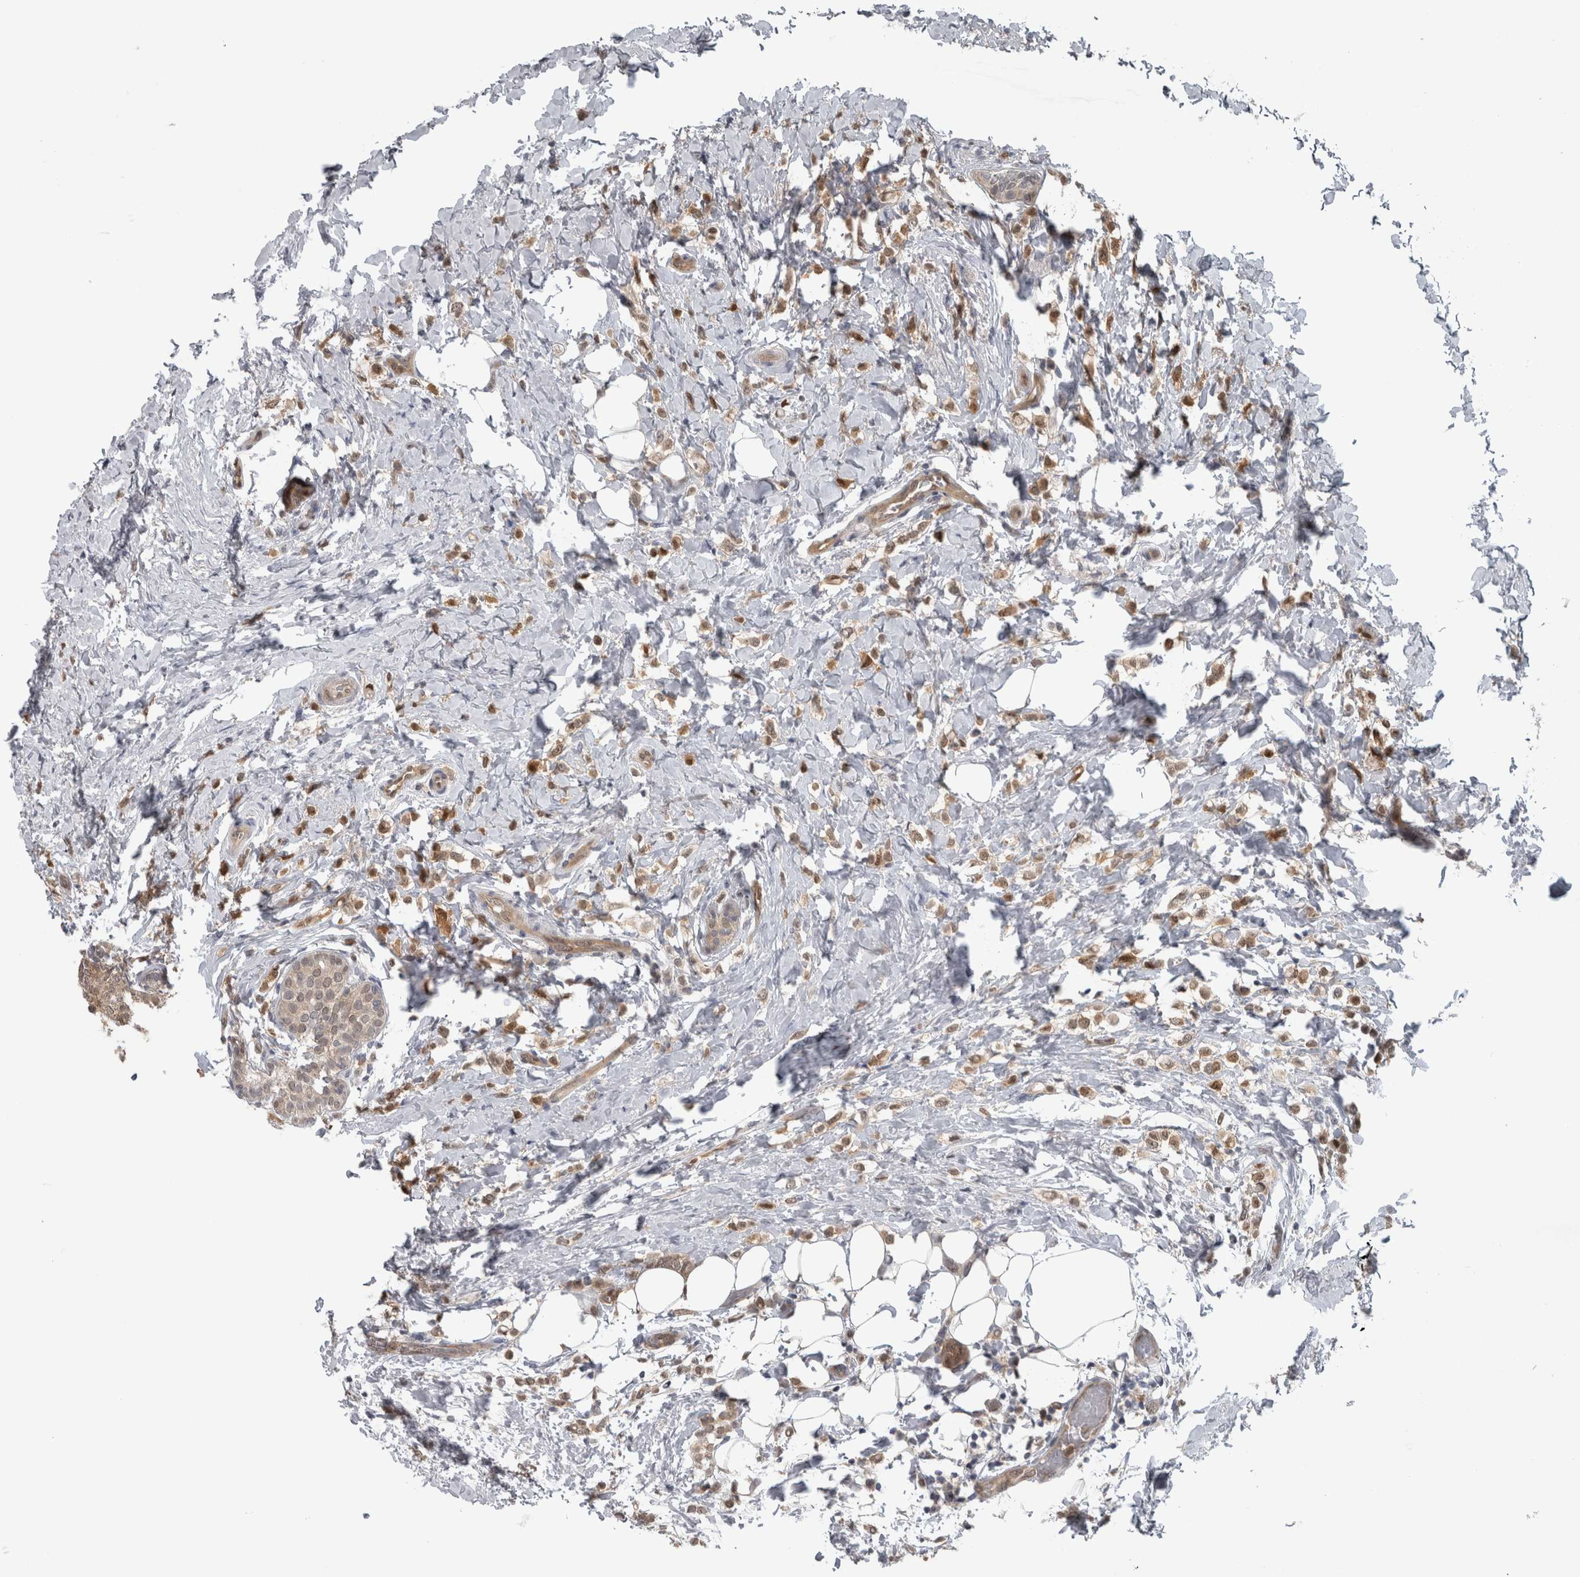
{"staining": {"intensity": "moderate", "quantity": ">75%", "location": "cytoplasmic/membranous,nuclear"}, "tissue": "breast cancer", "cell_type": "Tumor cells", "image_type": "cancer", "snomed": [{"axis": "morphology", "description": "Lobular carcinoma"}, {"axis": "topography", "description": "Breast"}], "caption": "Tumor cells display medium levels of moderate cytoplasmic/membranous and nuclear staining in approximately >75% of cells in human breast cancer (lobular carcinoma).", "gene": "NAPRT", "patient": {"sex": "female", "age": 50}}